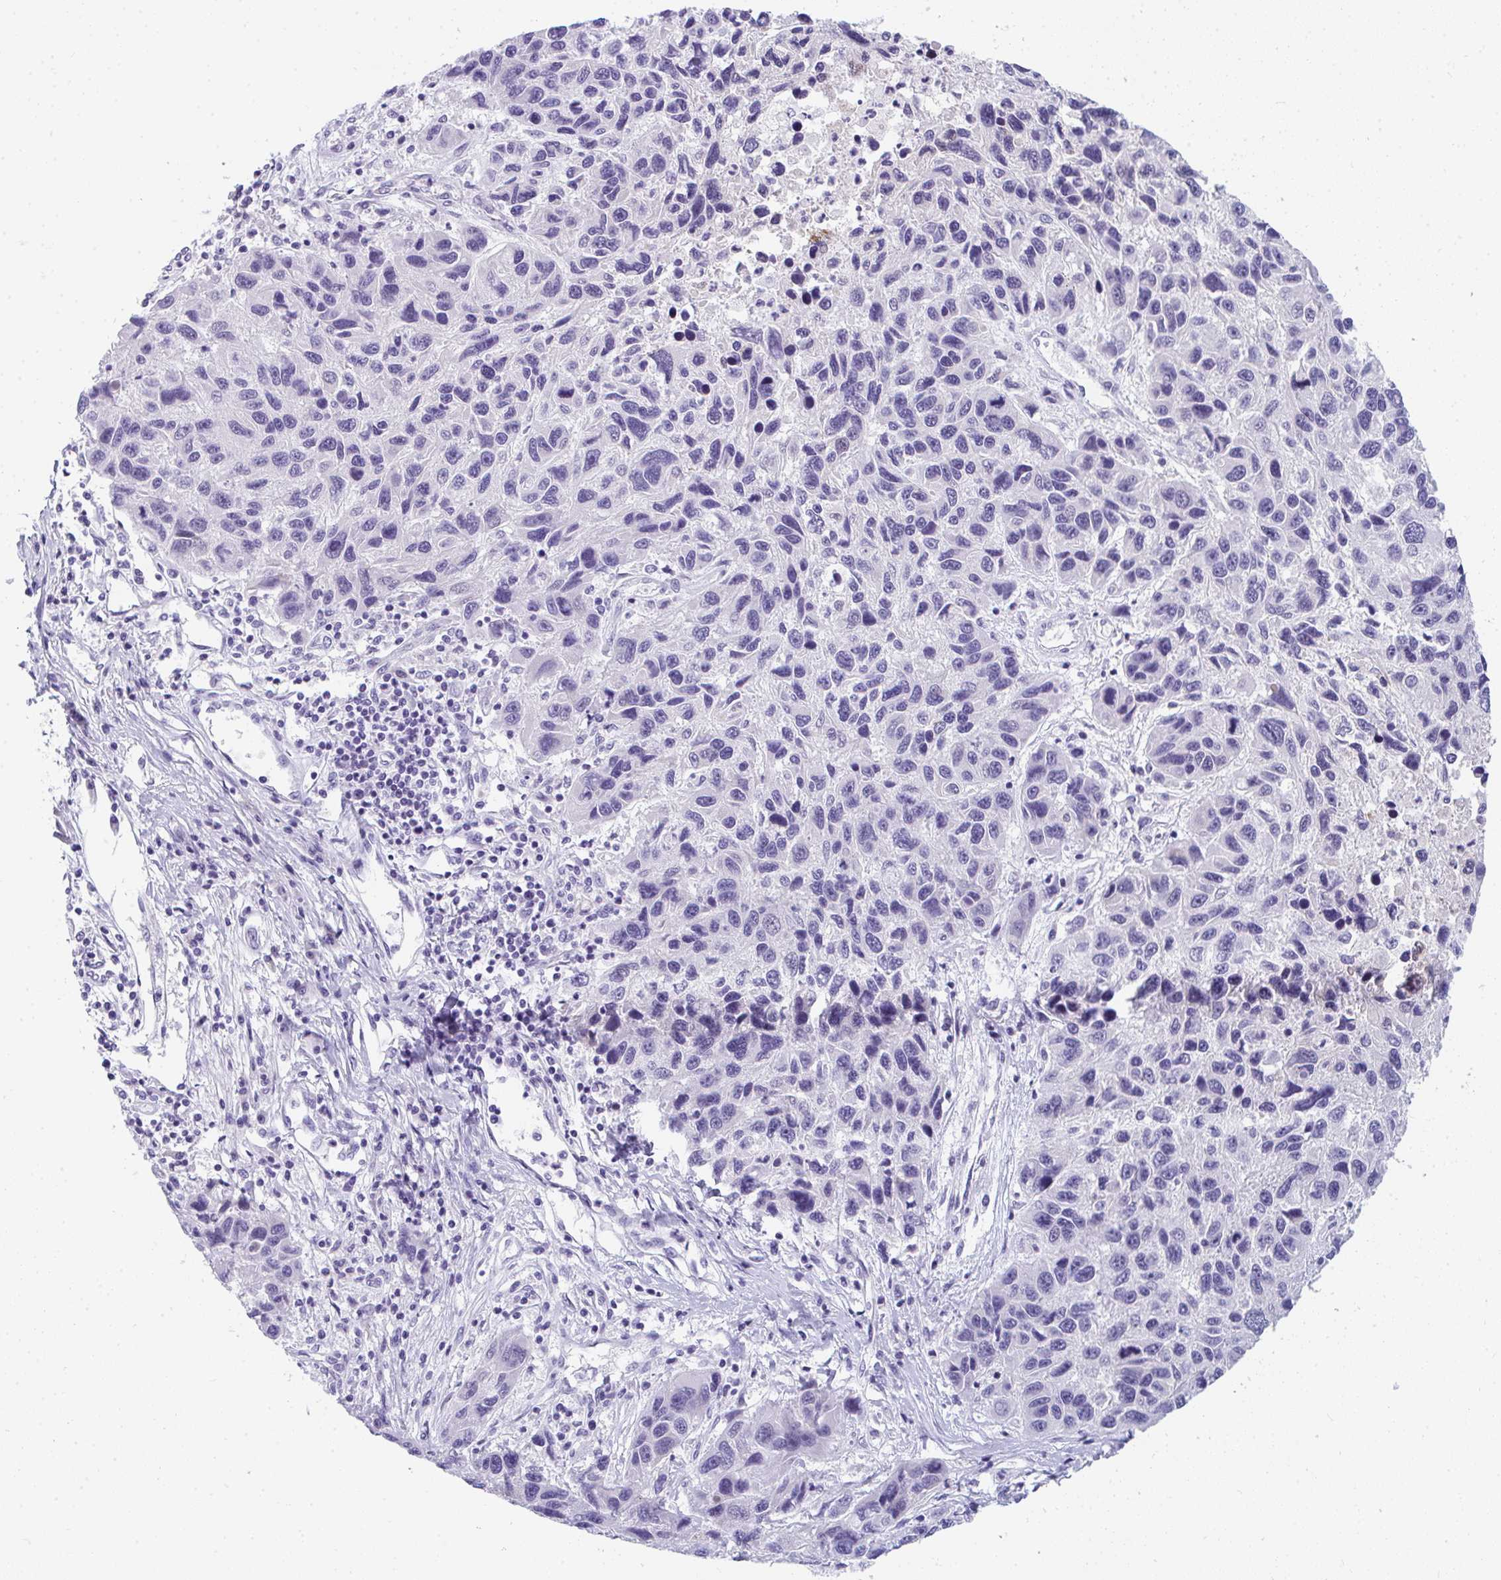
{"staining": {"intensity": "negative", "quantity": "none", "location": "none"}, "tissue": "melanoma", "cell_type": "Tumor cells", "image_type": "cancer", "snomed": [{"axis": "morphology", "description": "Malignant melanoma, NOS"}, {"axis": "topography", "description": "Skin"}], "caption": "Image shows no significant protein staining in tumor cells of malignant melanoma.", "gene": "TTC30B", "patient": {"sex": "male", "age": 53}}